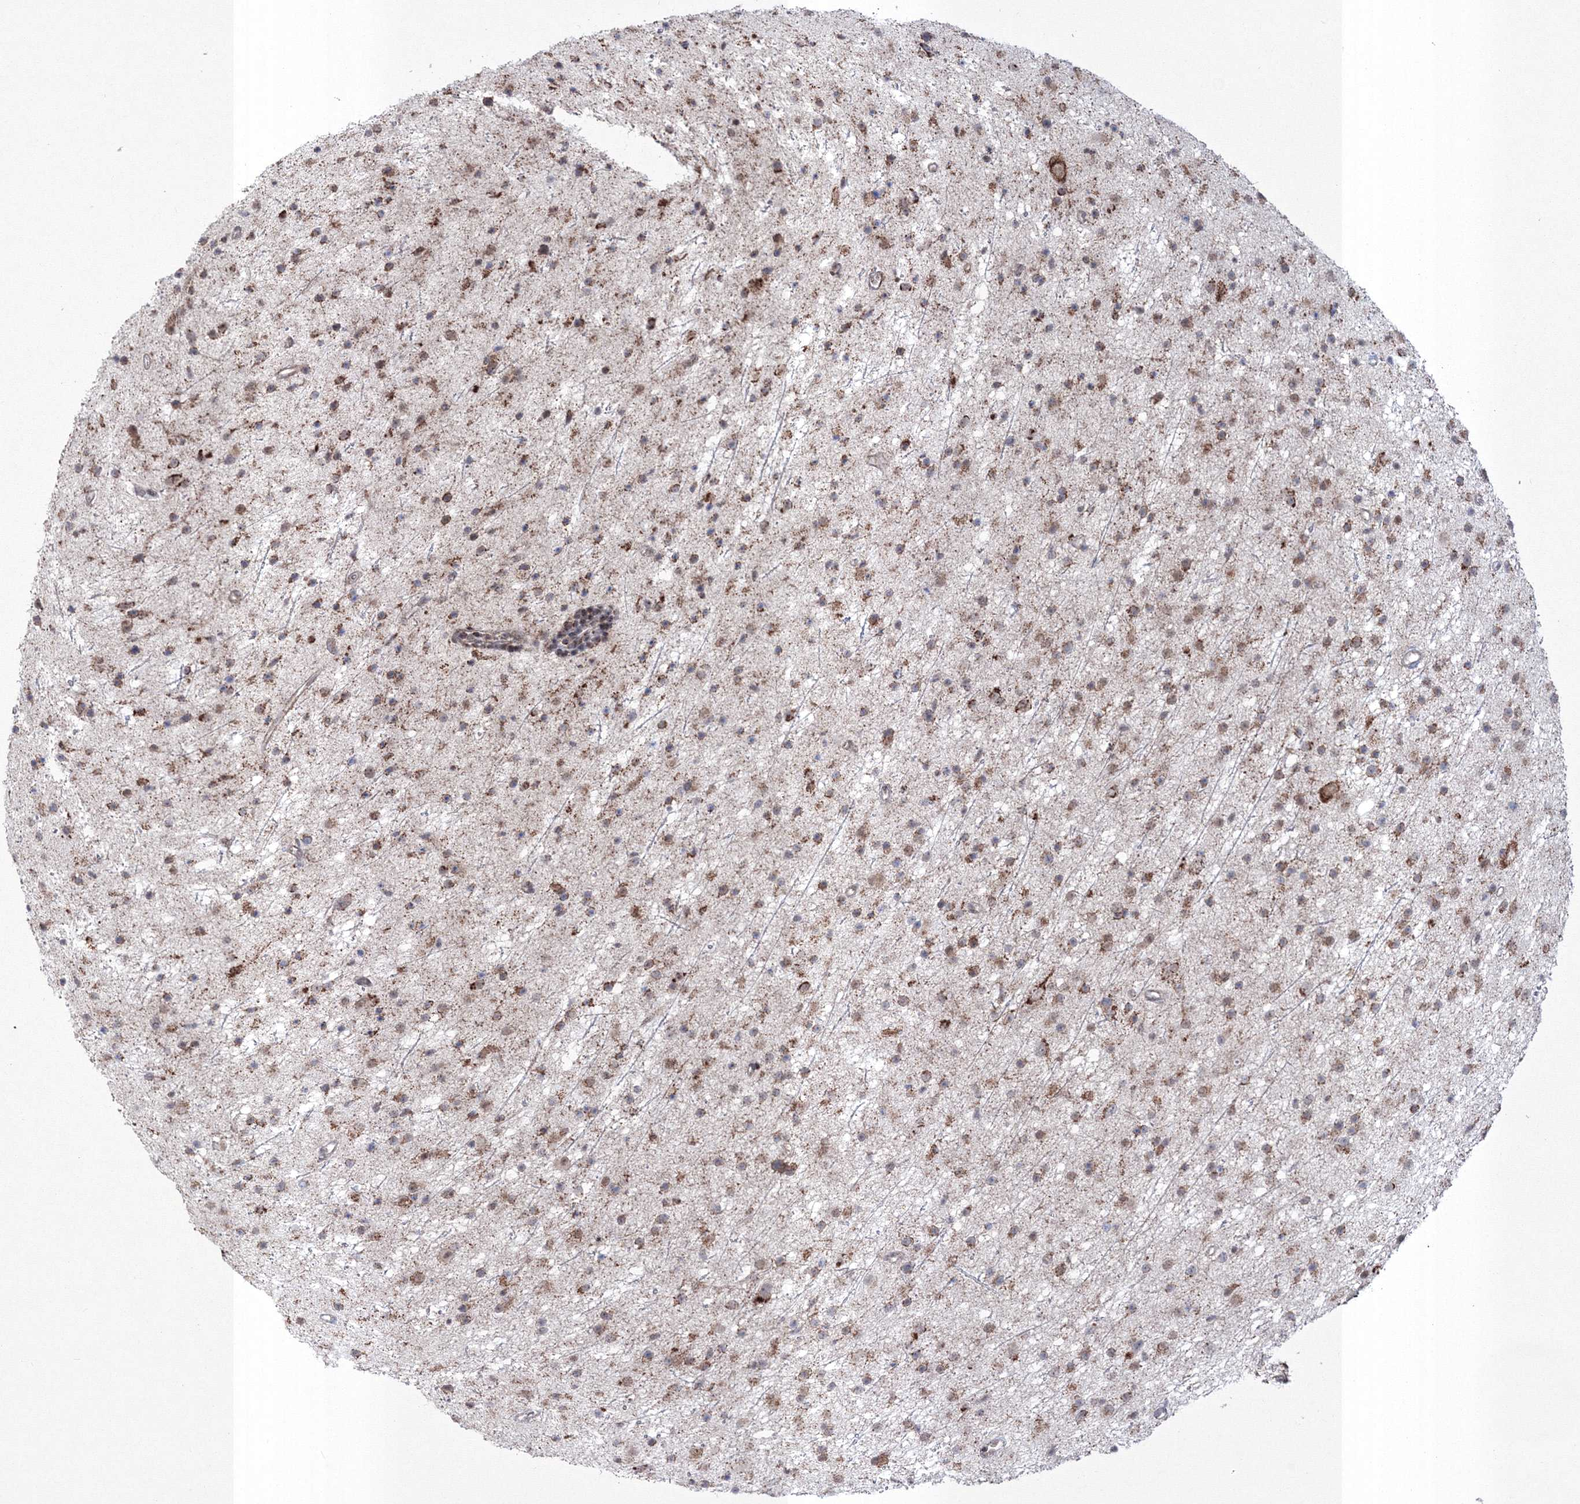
{"staining": {"intensity": "moderate", "quantity": ">75%", "location": "cytoplasmic/membranous"}, "tissue": "glioma", "cell_type": "Tumor cells", "image_type": "cancer", "snomed": [{"axis": "morphology", "description": "Glioma, malignant, Low grade"}, {"axis": "topography", "description": "Cerebral cortex"}], "caption": "Tumor cells display medium levels of moderate cytoplasmic/membranous staining in approximately >75% of cells in human glioma.", "gene": "GRSF1", "patient": {"sex": "female", "age": 39}}